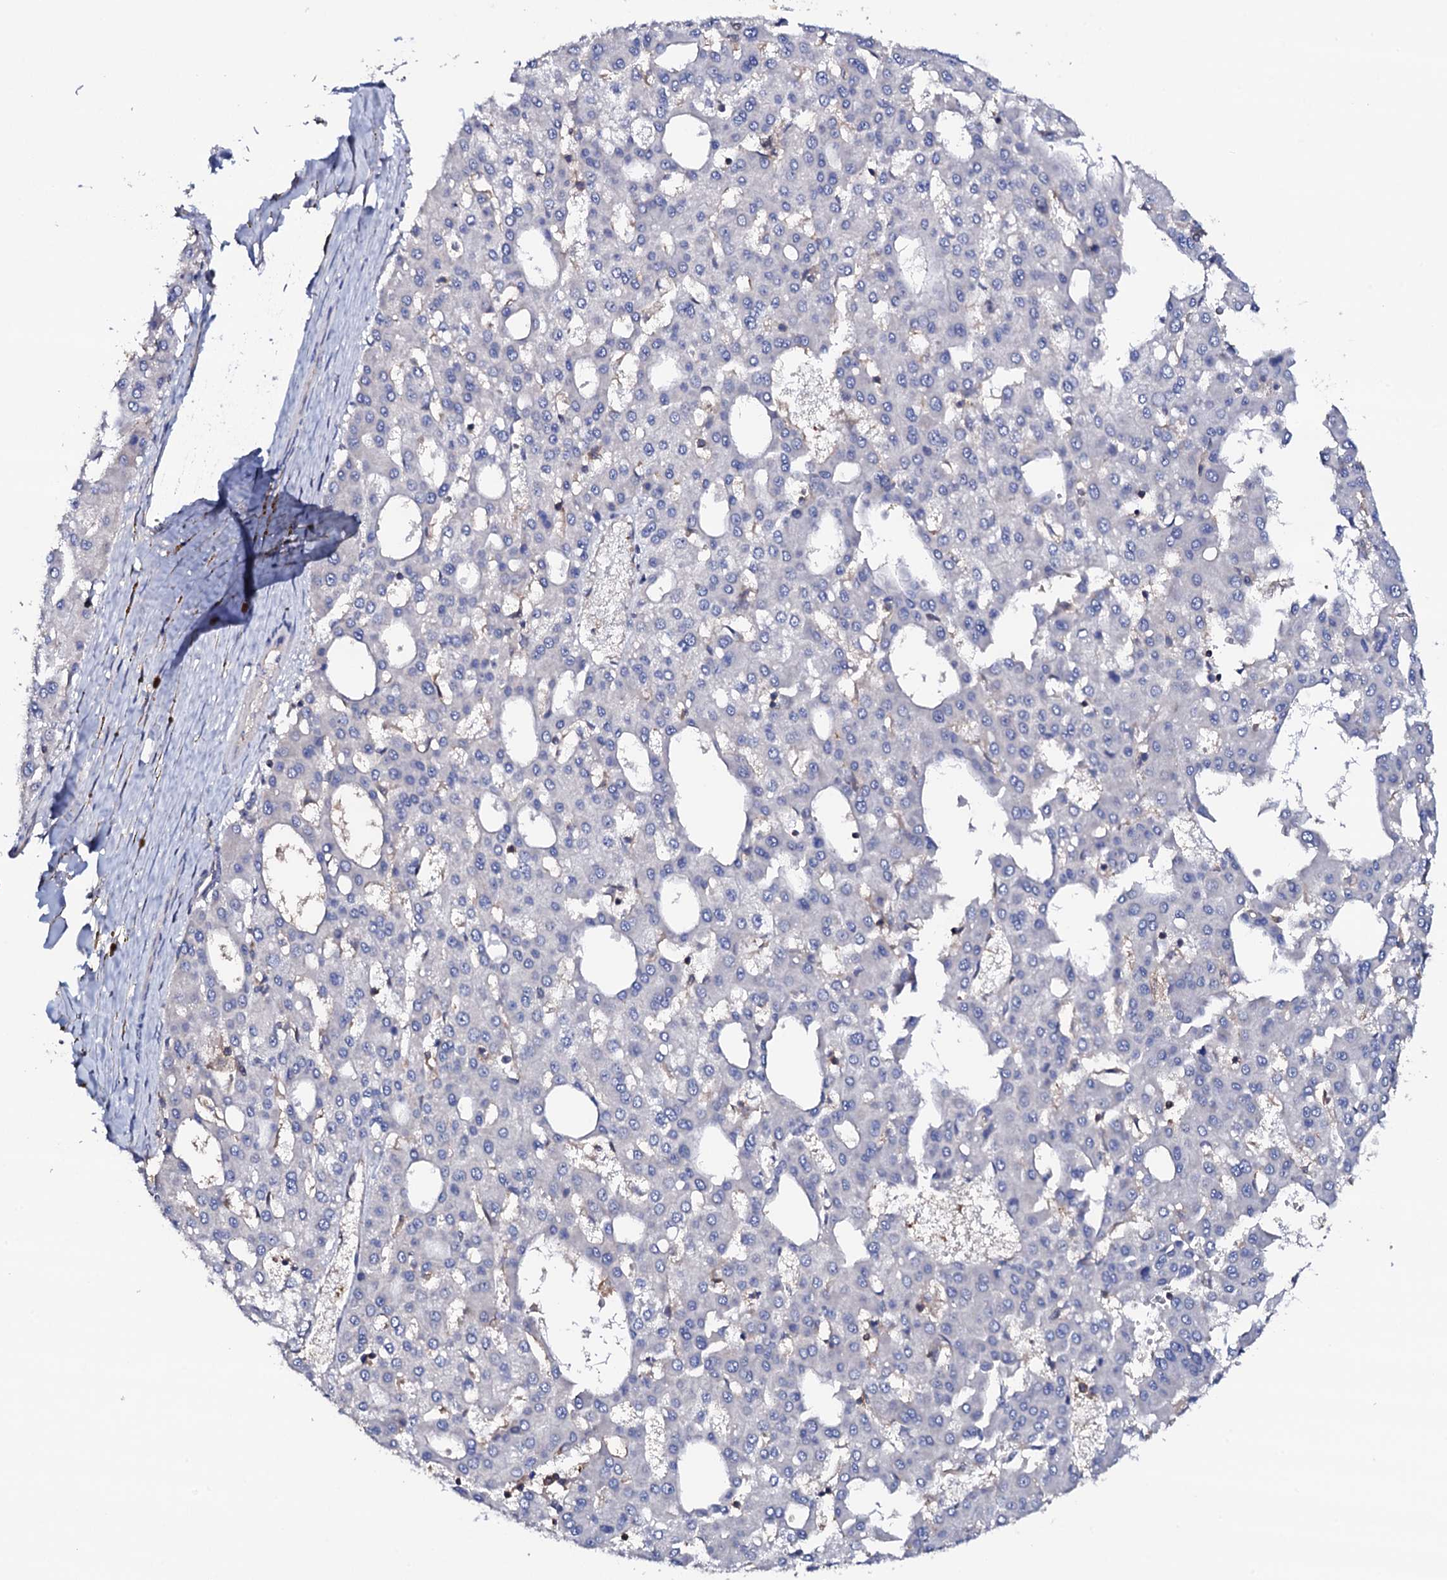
{"staining": {"intensity": "negative", "quantity": "none", "location": "none"}, "tissue": "liver cancer", "cell_type": "Tumor cells", "image_type": "cancer", "snomed": [{"axis": "morphology", "description": "Carcinoma, Hepatocellular, NOS"}, {"axis": "topography", "description": "Liver"}], "caption": "Liver cancer was stained to show a protein in brown. There is no significant staining in tumor cells.", "gene": "TCAF2", "patient": {"sex": "male", "age": 47}}